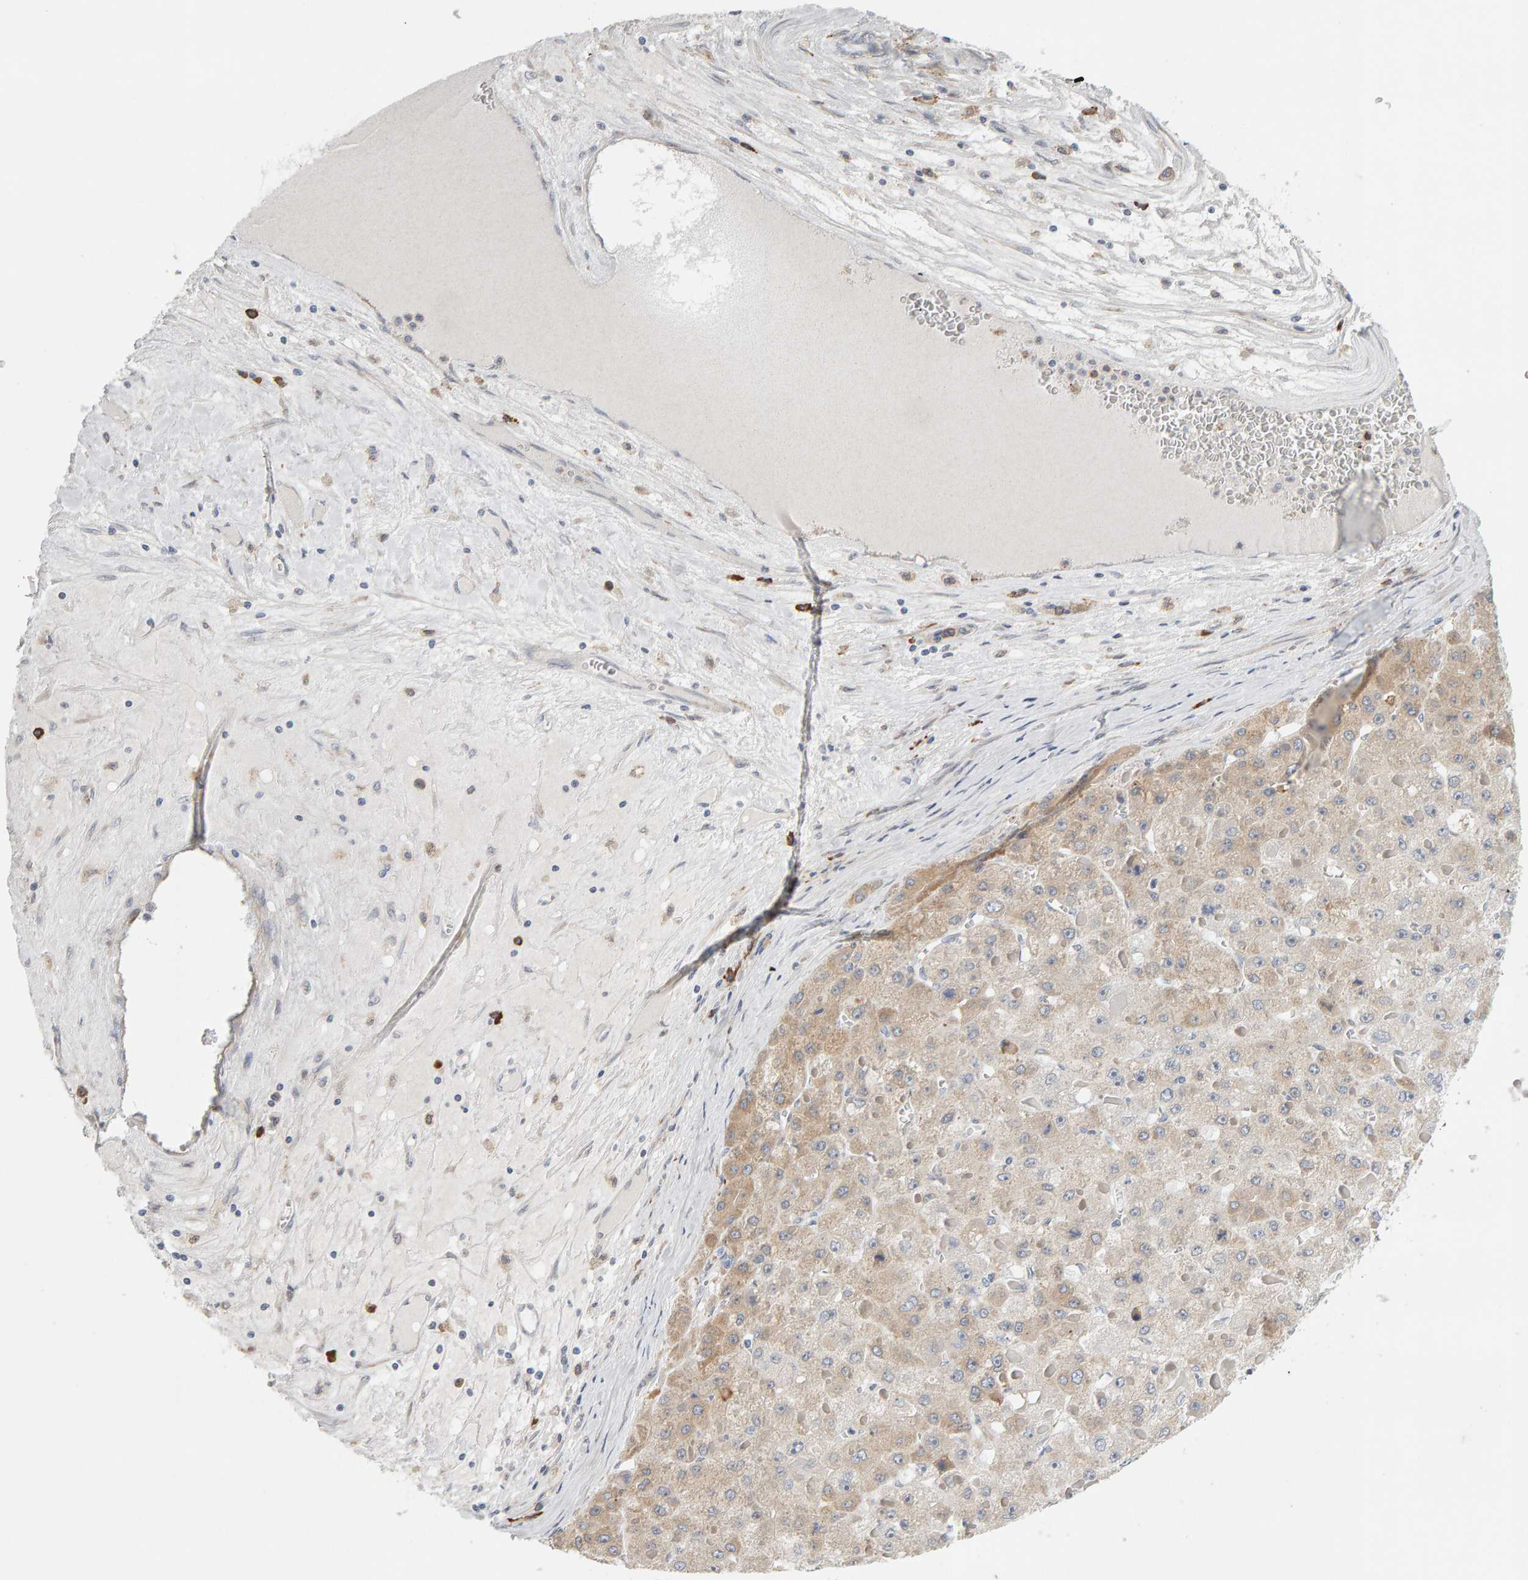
{"staining": {"intensity": "moderate", "quantity": ">75%", "location": "cytoplasmic/membranous"}, "tissue": "liver cancer", "cell_type": "Tumor cells", "image_type": "cancer", "snomed": [{"axis": "morphology", "description": "Carcinoma, Hepatocellular, NOS"}, {"axis": "topography", "description": "Liver"}], "caption": "Liver cancer stained with a protein marker shows moderate staining in tumor cells.", "gene": "ENGASE", "patient": {"sex": "female", "age": 73}}